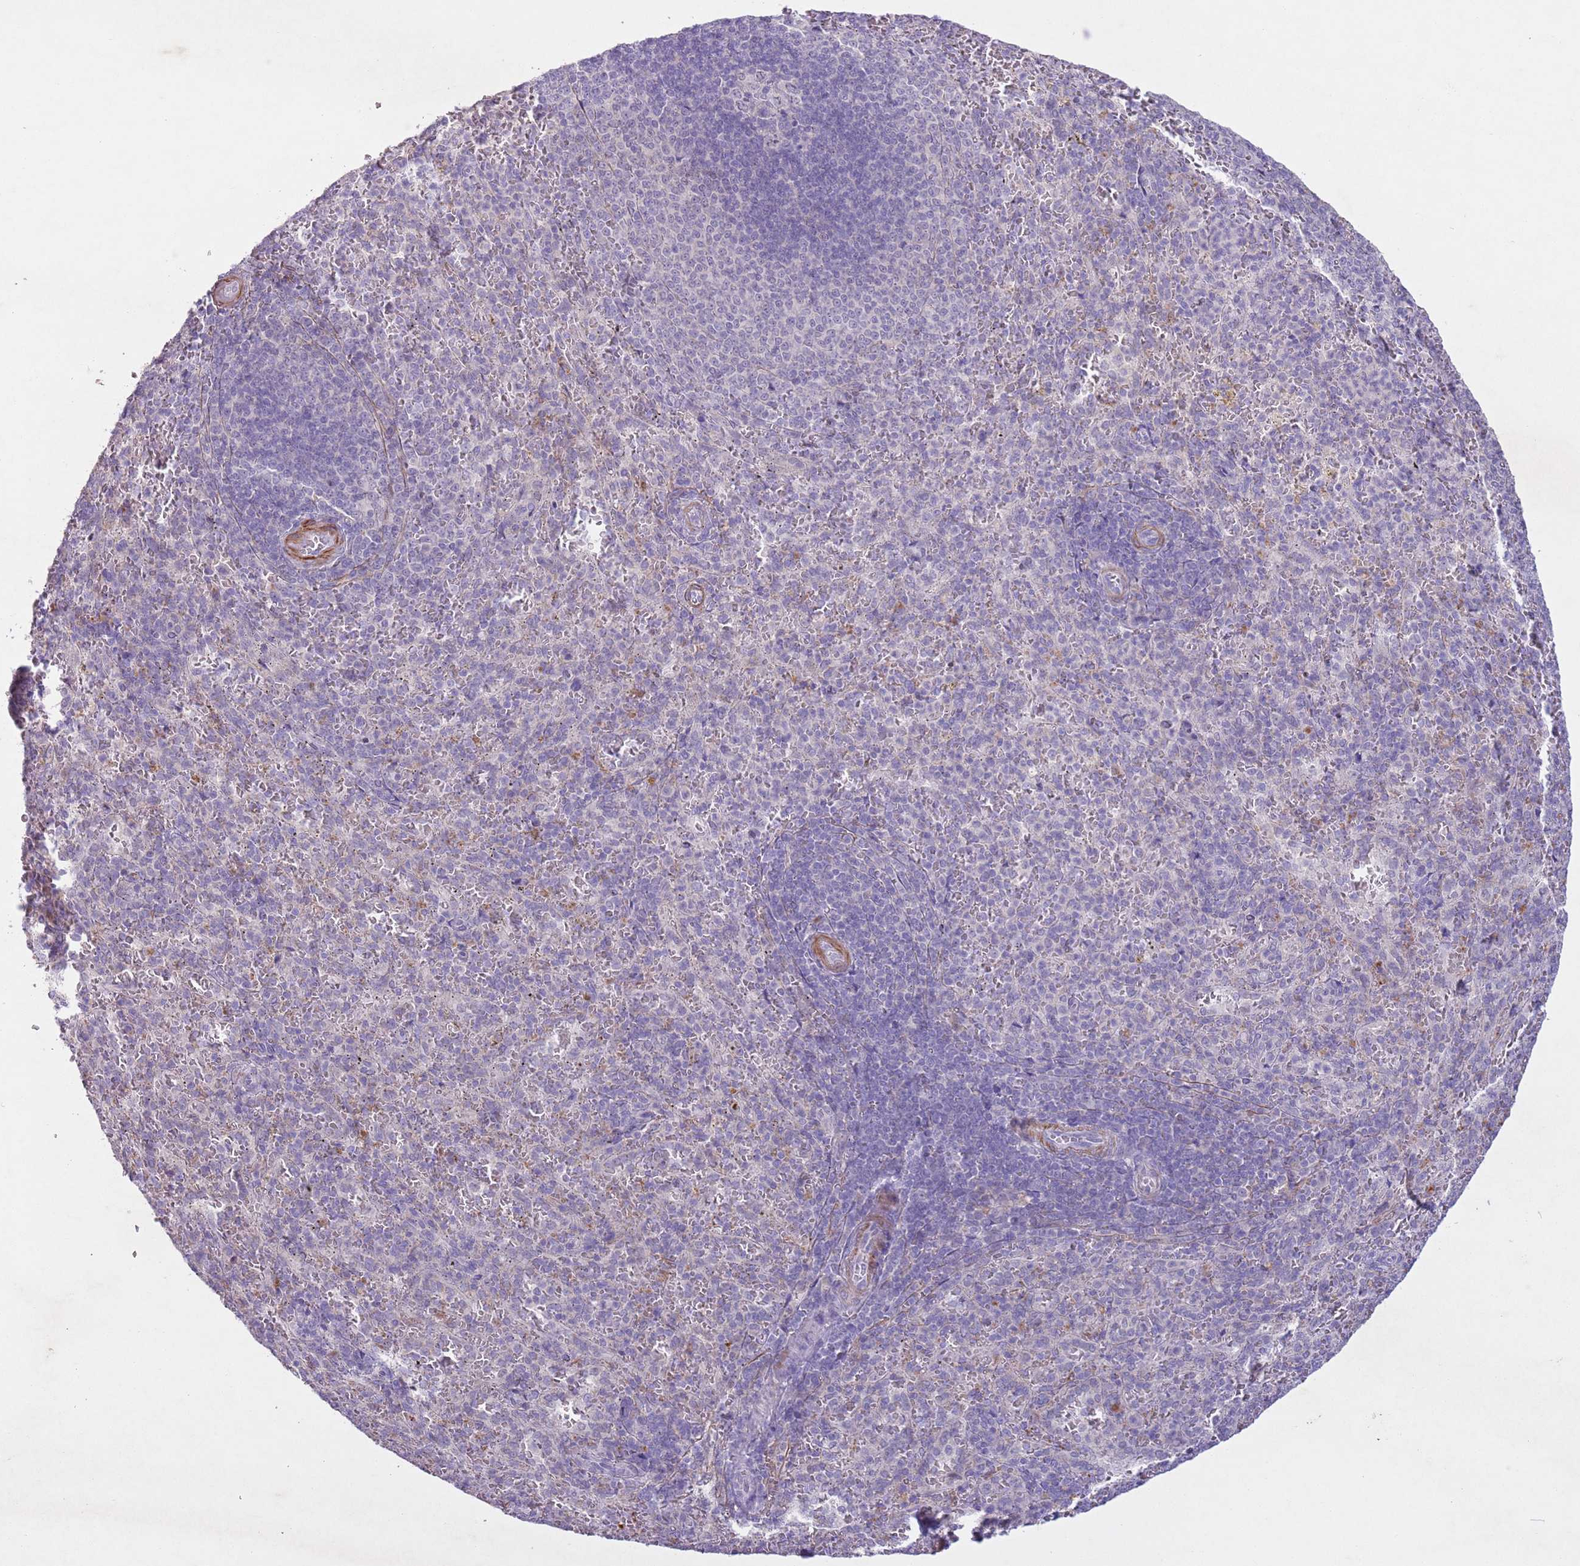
{"staining": {"intensity": "negative", "quantity": "none", "location": "none"}, "tissue": "spleen", "cell_type": "Cells in red pulp", "image_type": "normal", "snomed": [{"axis": "morphology", "description": "Normal tissue, NOS"}, {"axis": "topography", "description": "Spleen"}], "caption": "This is a micrograph of immunohistochemistry (IHC) staining of normal spleen, which shows no expression in cells in red pulp. (Immunohistochemistry (ihc), brightfield microscopy, high magnification).", "gene": "CCNI", "patient": {"sex": "female", "age": 21}}